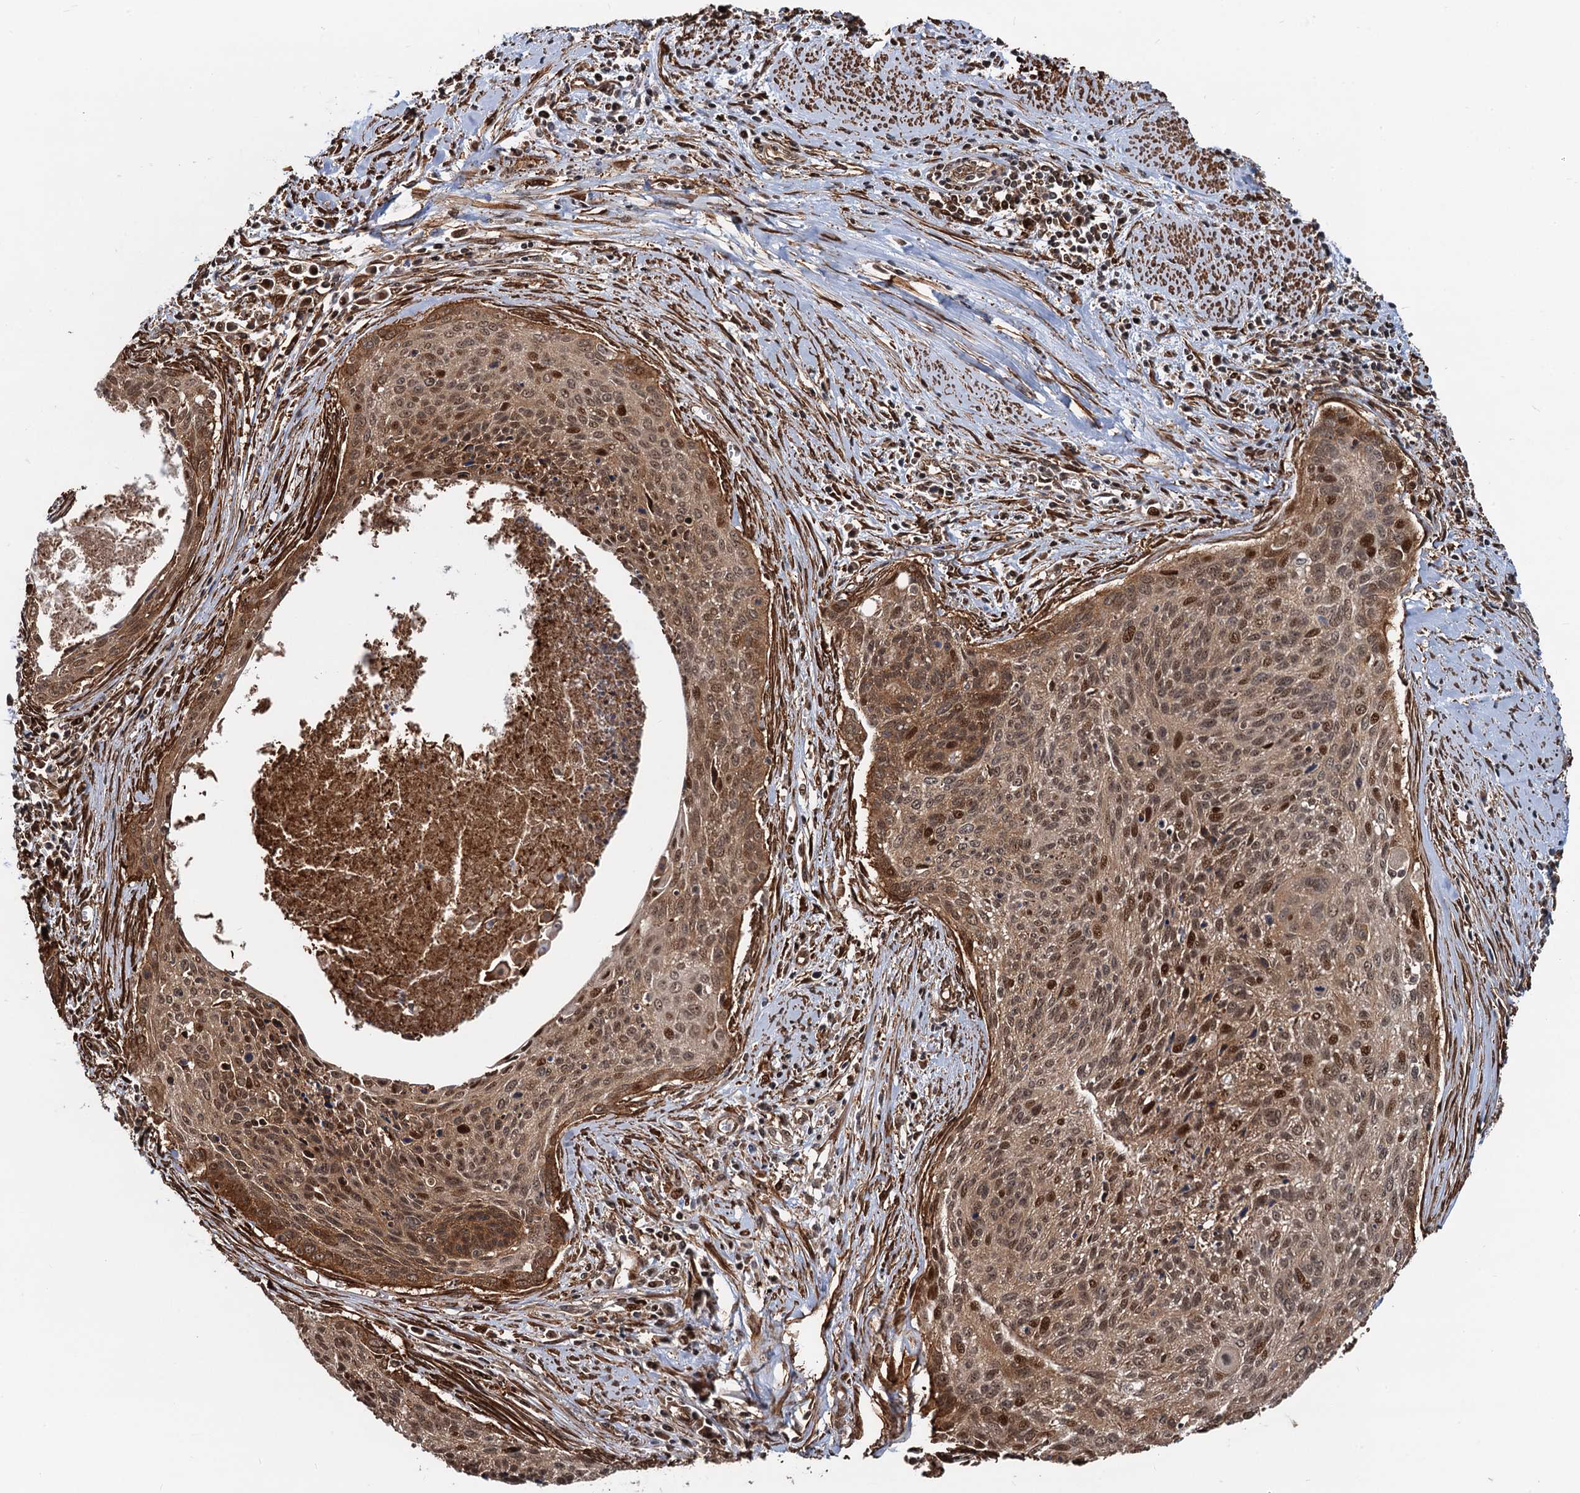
{"staining": {"intensity": "moderate", "quantity": ">75%", "location": "cytoplasmic/membranous,nuclear"}, "tissue": "cervical cancer", "cell_type": "Tumor cells", "image_type": "cancer", "snomed": [{"axis": "morphology", "description": "Squamous cell carcinoma, NOS"}, {"axis": "topography", "description": "Cervix"}], "caption": "Immunohistochemical staining of cervical cancer reveals medium levels of moderate cytoplasmic/membranous and nuclear expression in approximately >75% of tumor cells.", "gene": "SNRNP25", "patient": {"sex": "female", "age": 55}}